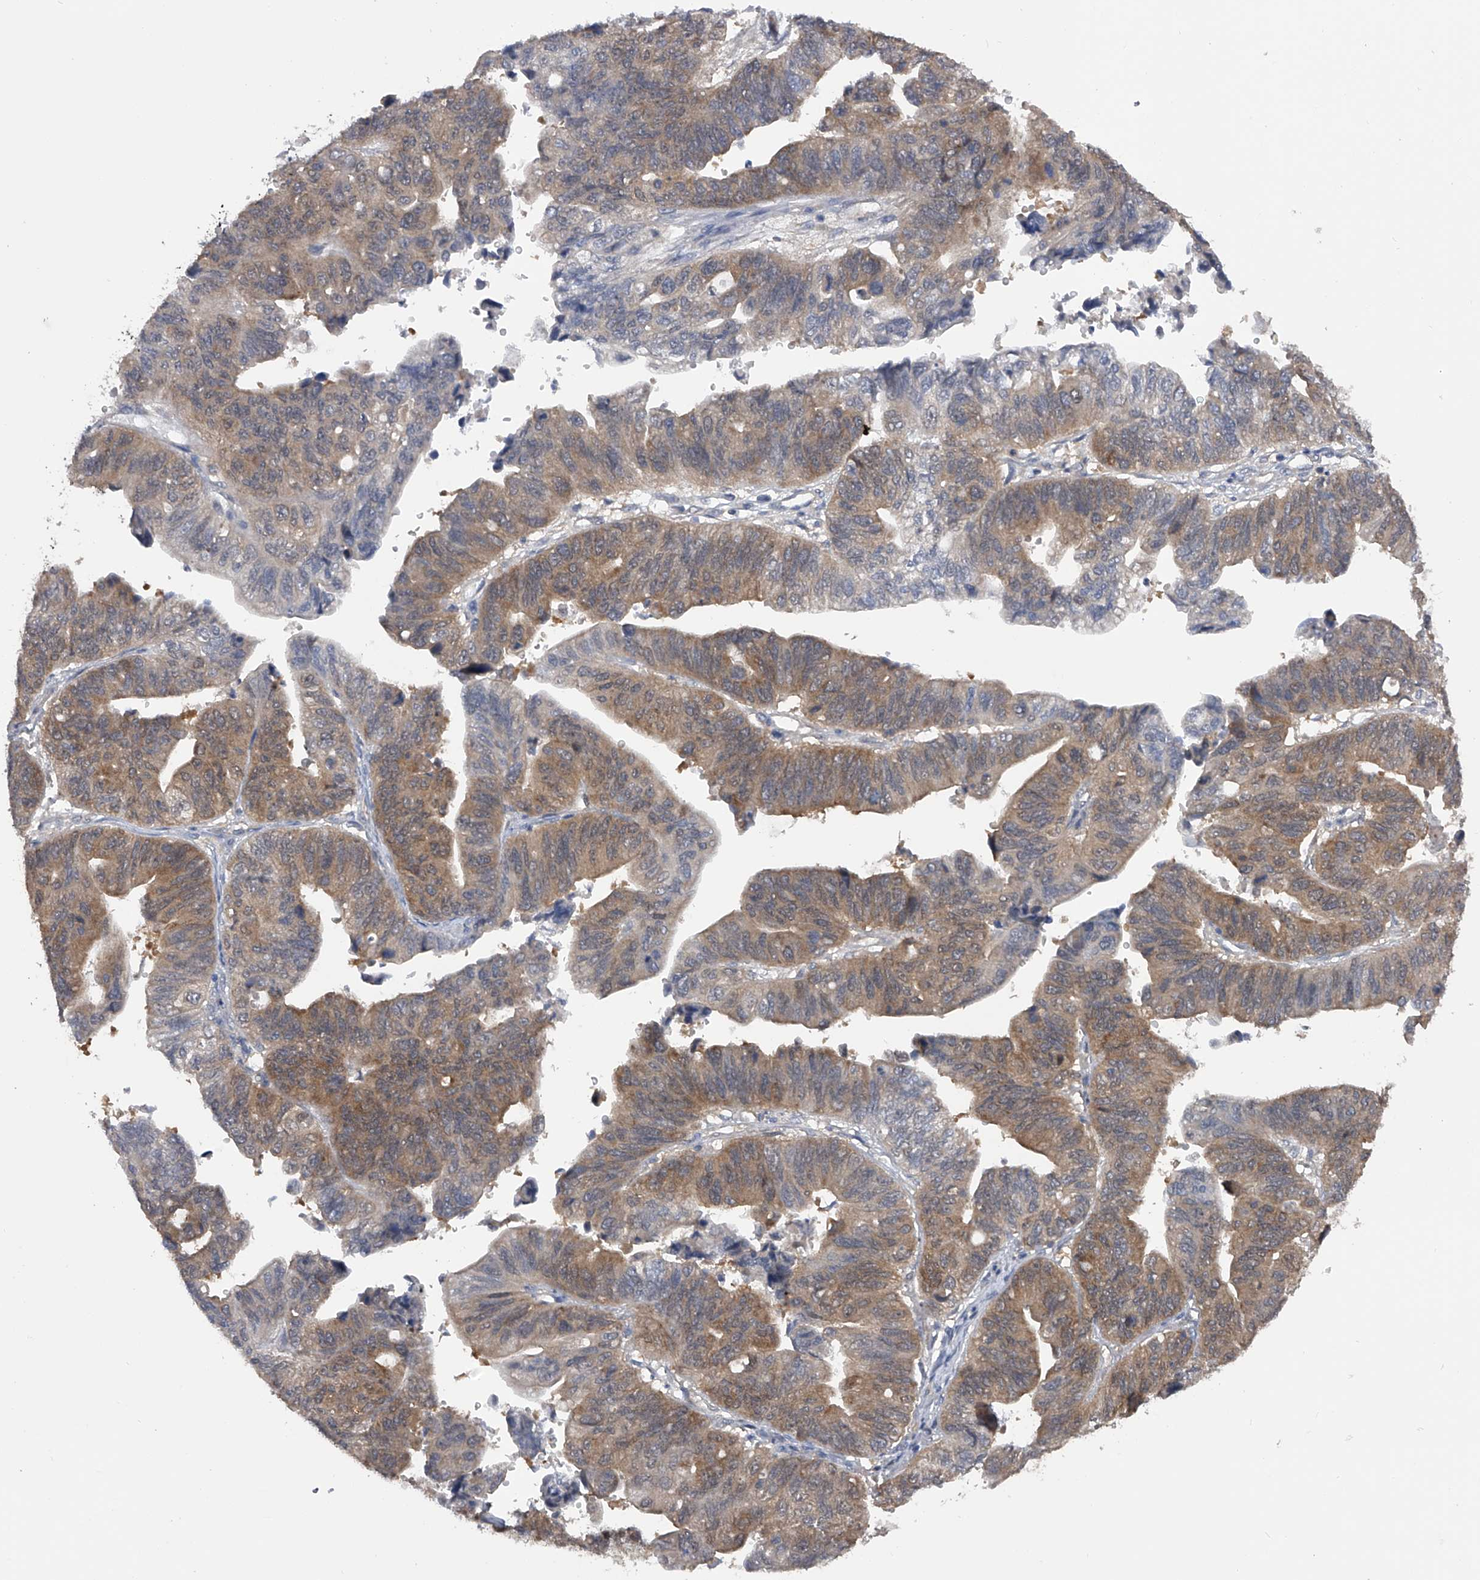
{"staining": {"intensity": "weak", "quantity": "25%-75%", "location": "cytoplasmic/membranous"}, "tissue": "stomach cancer", "cell_type": "Tumor cells", "image_type": "cancer", "snomed": [{"axis": "morphology", "description": "Adenocarcinoma, NOS"}, {"axis": "topography", "description": "Stomach"}], "caption": "An IHC photomicrograph of neoplastic tissue is shown. Protein staining in brown shows weak cytoplasmic/membranous positivity in stomach adenocarcinoma within tumor cells.", "gene": "CFAP298", "patient": {"sex": "male", "age": 59}}